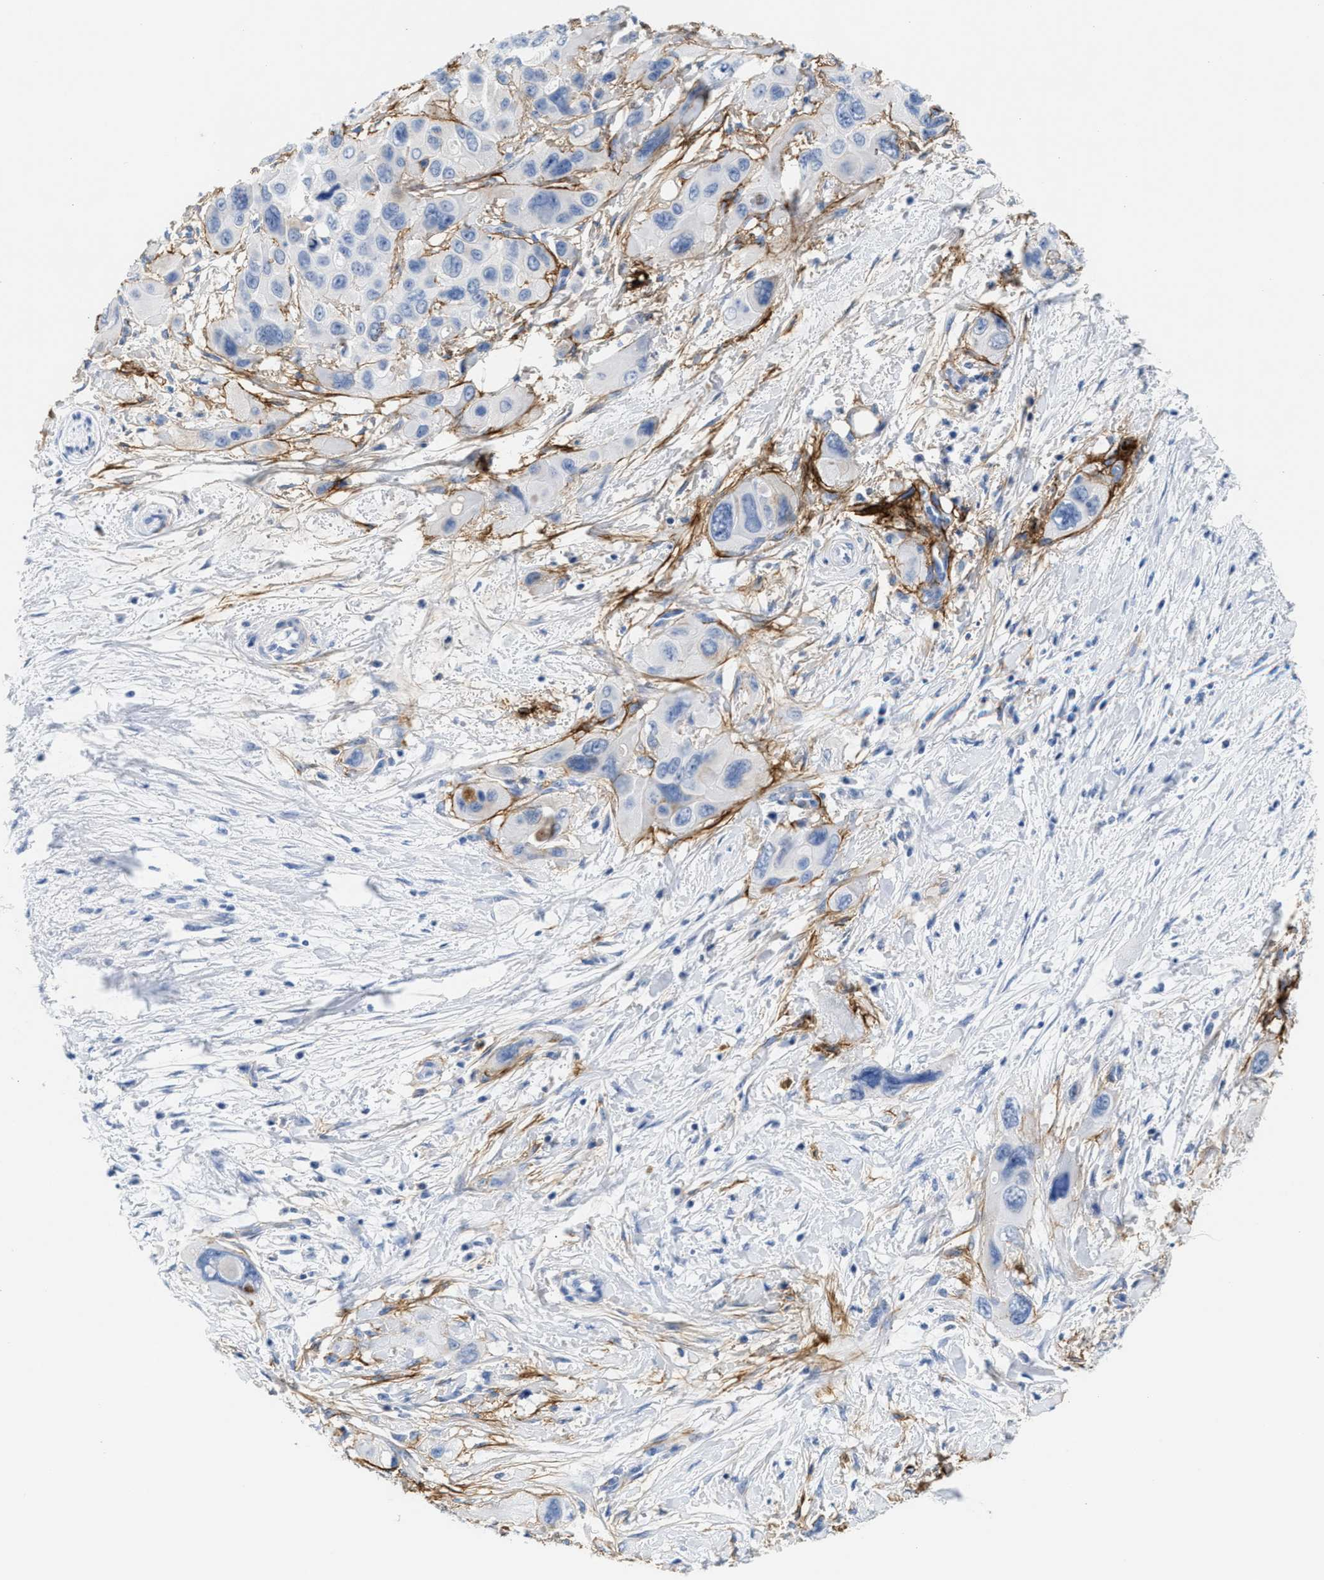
{"staining": {"intensity": "negative", "quantity": "none", "location": "none"}, "tissue": "pancreatic cancer", "cell_type": "Tumor cells", "image_type": "cancer", "snomed": [{"axis": "morphology", "description": "Adenocarcinoma, NOS"}, {"axis": "topography", "description": "Pancreas"}], "caption": "High magnification brightfield microscopy of pancreatic cancer (adenocarcinoma) stained with DAB (3,3'-diaminobenzidine) (brown) and counterstained with hematoxylin (blue): tumor cells show no significant positivity.", "gene": "TNR", "patient": {"sex": "male", "age": 73}}